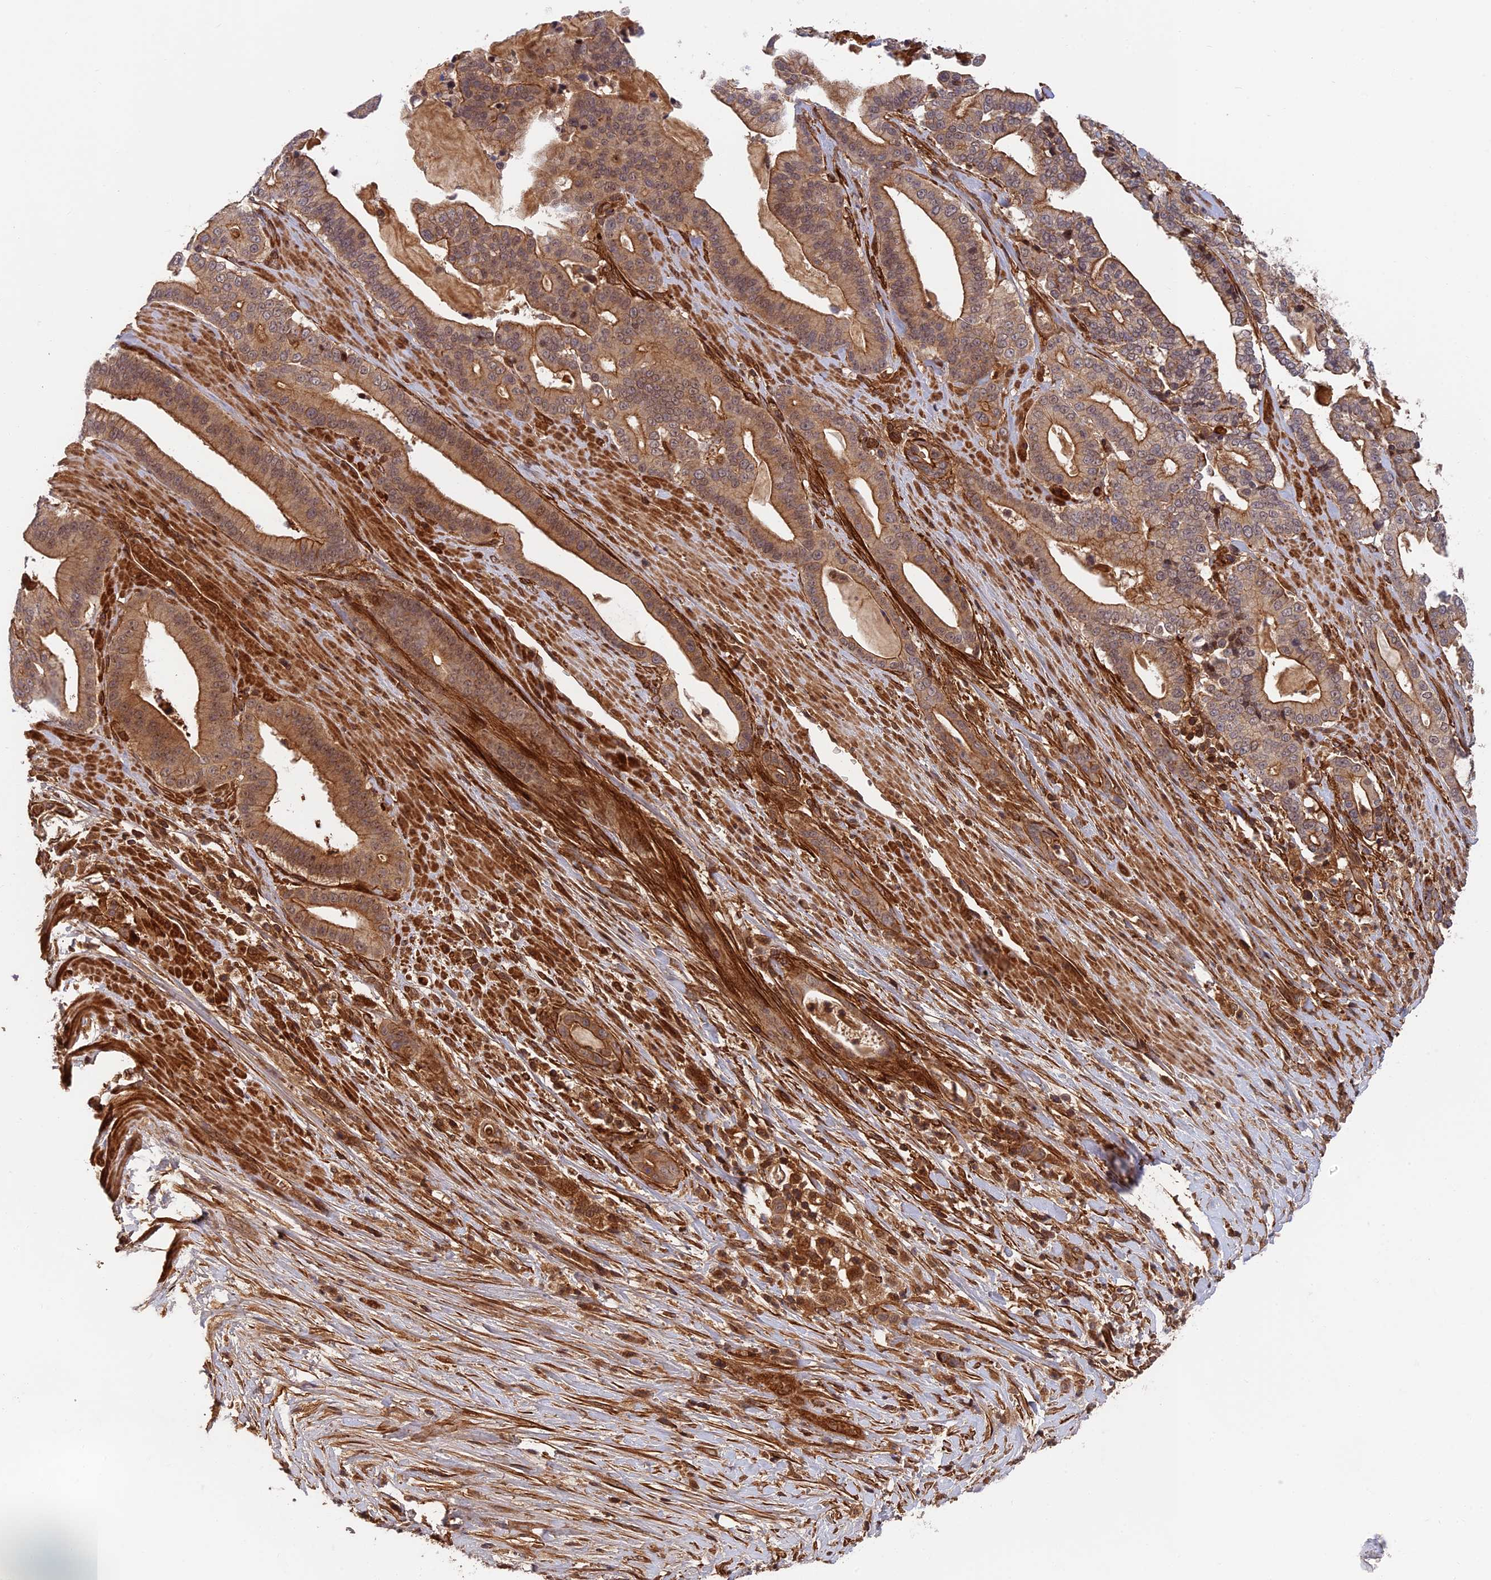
{"staining": {"intensity": "moderate", "quantity": ">75%", "location": "cytoplasmic/membranous"}, "tissue": "pancreatic cancer", "cell_type": "Tumor cells", "image_type": "cancer", "snomed": [{"axis": "morphology", "description": "Adenocarcinoma, NOS"}, {"axis": "topography", "description": "Pancreas"}], "caption": "Immunohistochemistry (IHC) of human pancreatic adenocarcinoma exhibits medium levels of moderate cytoplasmic/membranous staining in about >75% of tumor cells. The staining was performed using DAB to visualize the protein expression in brown, while the nuclei were stained in blue with hematoxylin (Magnification: 20x).", "gene": "OSBPL1A", "patient": {"sex": "male", "age": 63}}